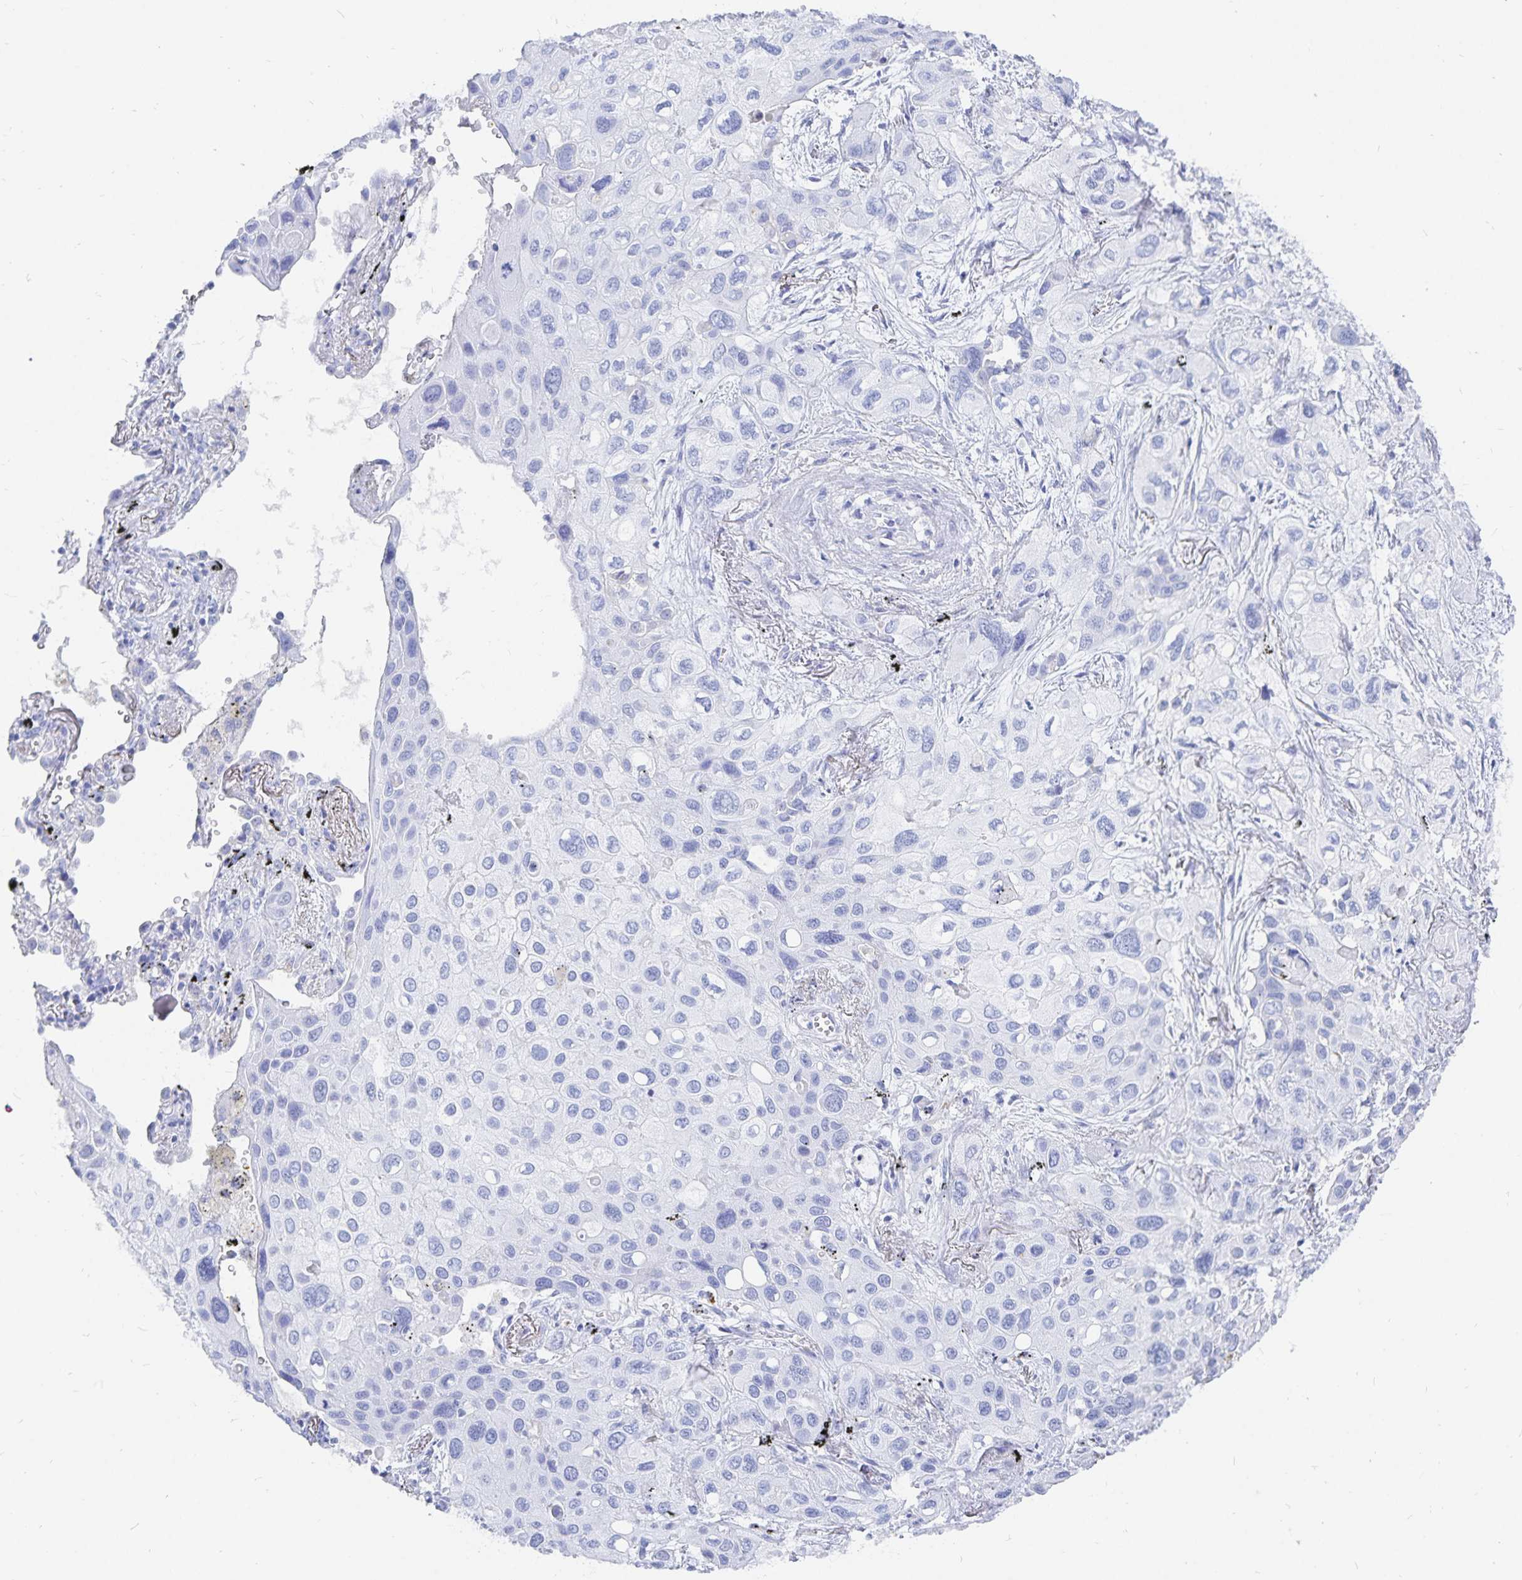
{"staining": {"intensity": "negative", "quantity": "none", "location": "none"}, "tissue": "lung cancer", "cell_type": "Tumor cells", "image_type": "cancer", "snomed": [{"axis": "morphology", "description": "Squamous cell carcinoma, NOS"}, {"axis": "morphology", "description": "Squamous cell carcinoma, metastatic, NOS"}, {"axis": "topography", "description": "Lung"}], "caption": "The histopathology image demonstrates no significant expression in tumor cells of lung cancer.", "gene": "INSL5", "patient": {"sex": "male", "age": 59}}